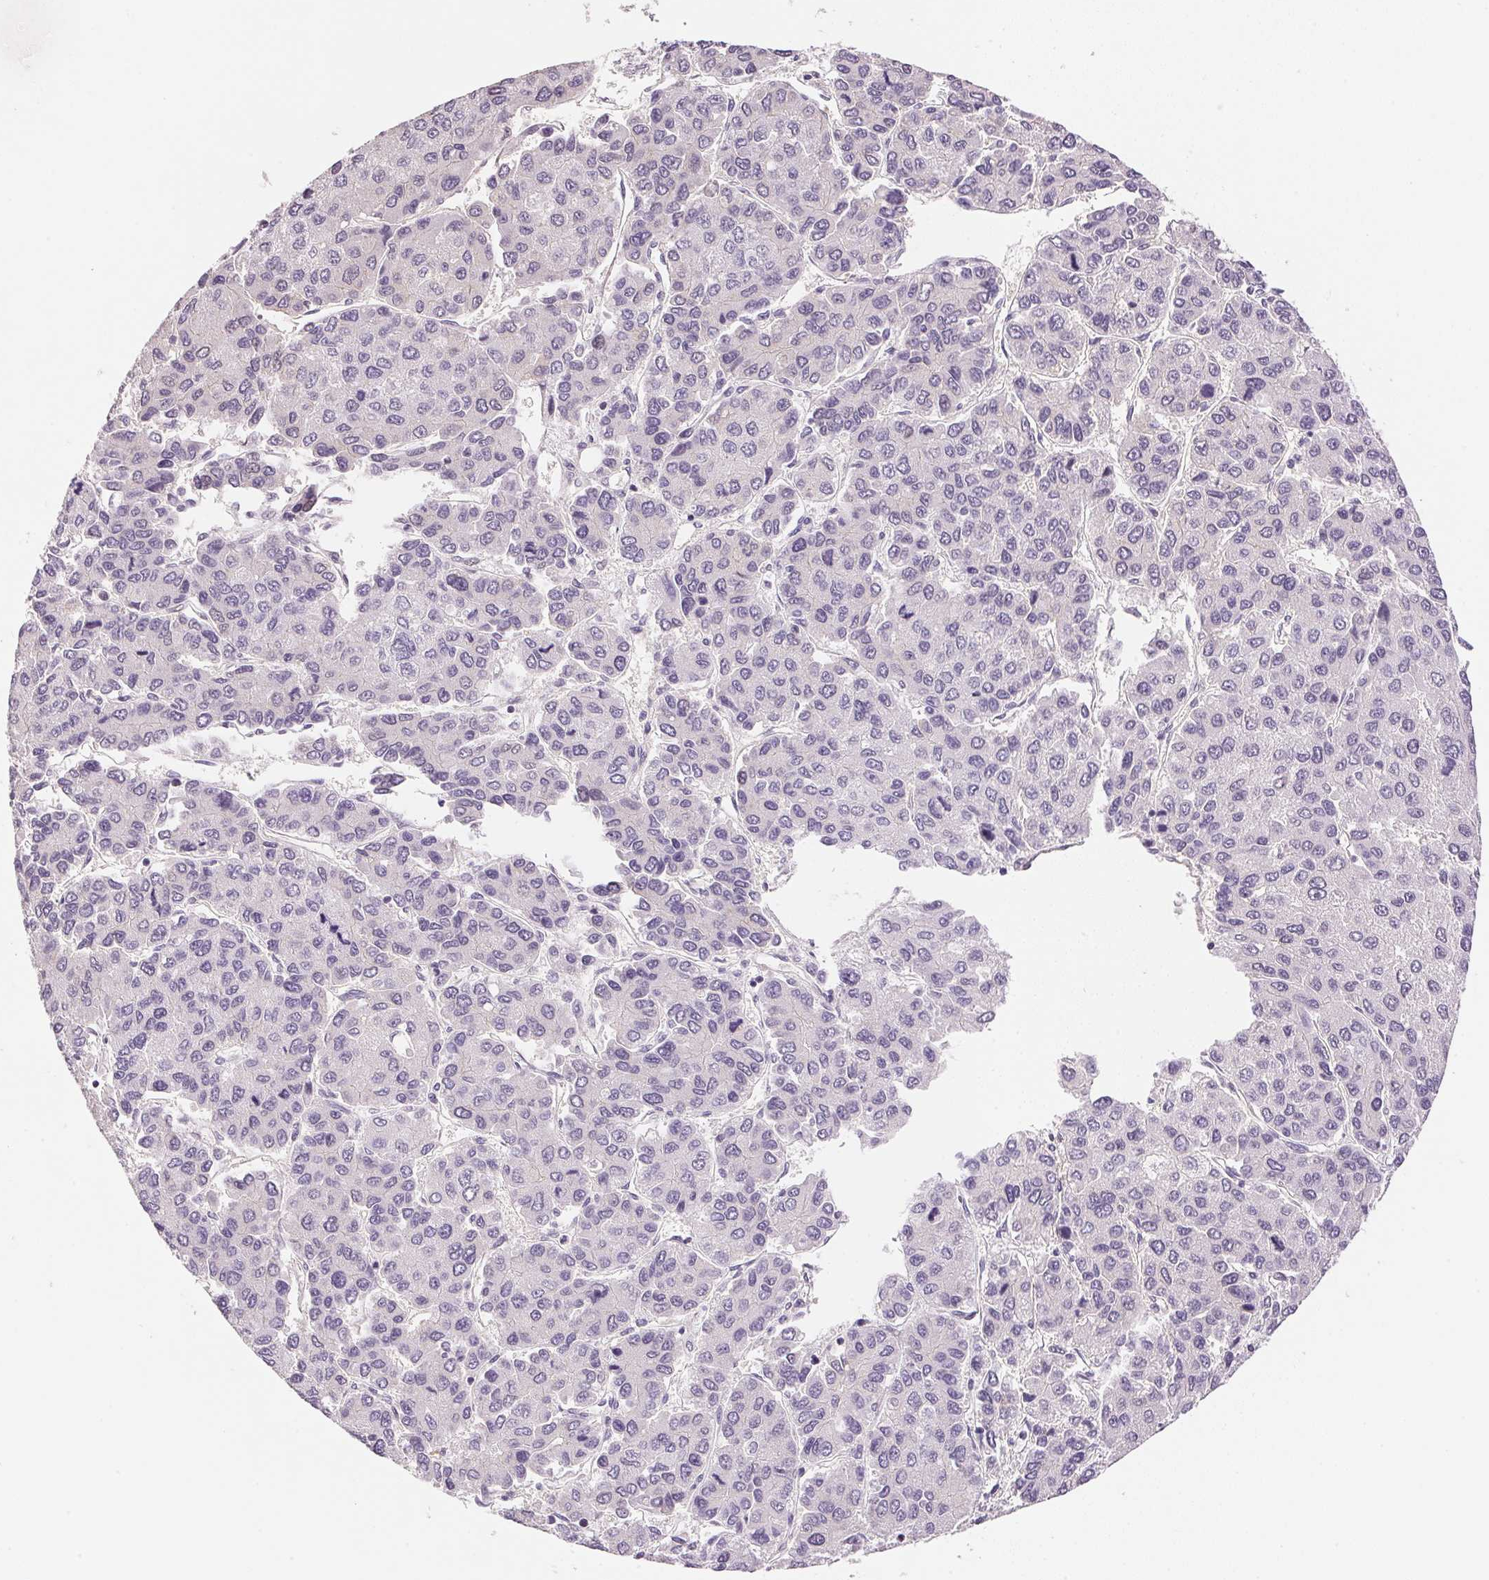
{"staining": {"intensity": "negative", "quantity": "none", "location": "none"}, "tissue": "liver cancer", "cell_type": "Tumor cells", "image_type": "cancer", "snomed": [{"axis": "morphology", "description": "Carcinoma, Hepatocellular, NOS"}, {"axis": "topography", "description": "Liver"}], "caption": "High magnification brightfield microscopy of liver hepatocellular carcinoma stained with DAB (3,3'-diaminobenzidine) (brown) and counterstained with hematoxylin (blue): tumor cells show no significant staining.", "gene": "GYG2", "patient": {"sex": "female", "age": 66}}